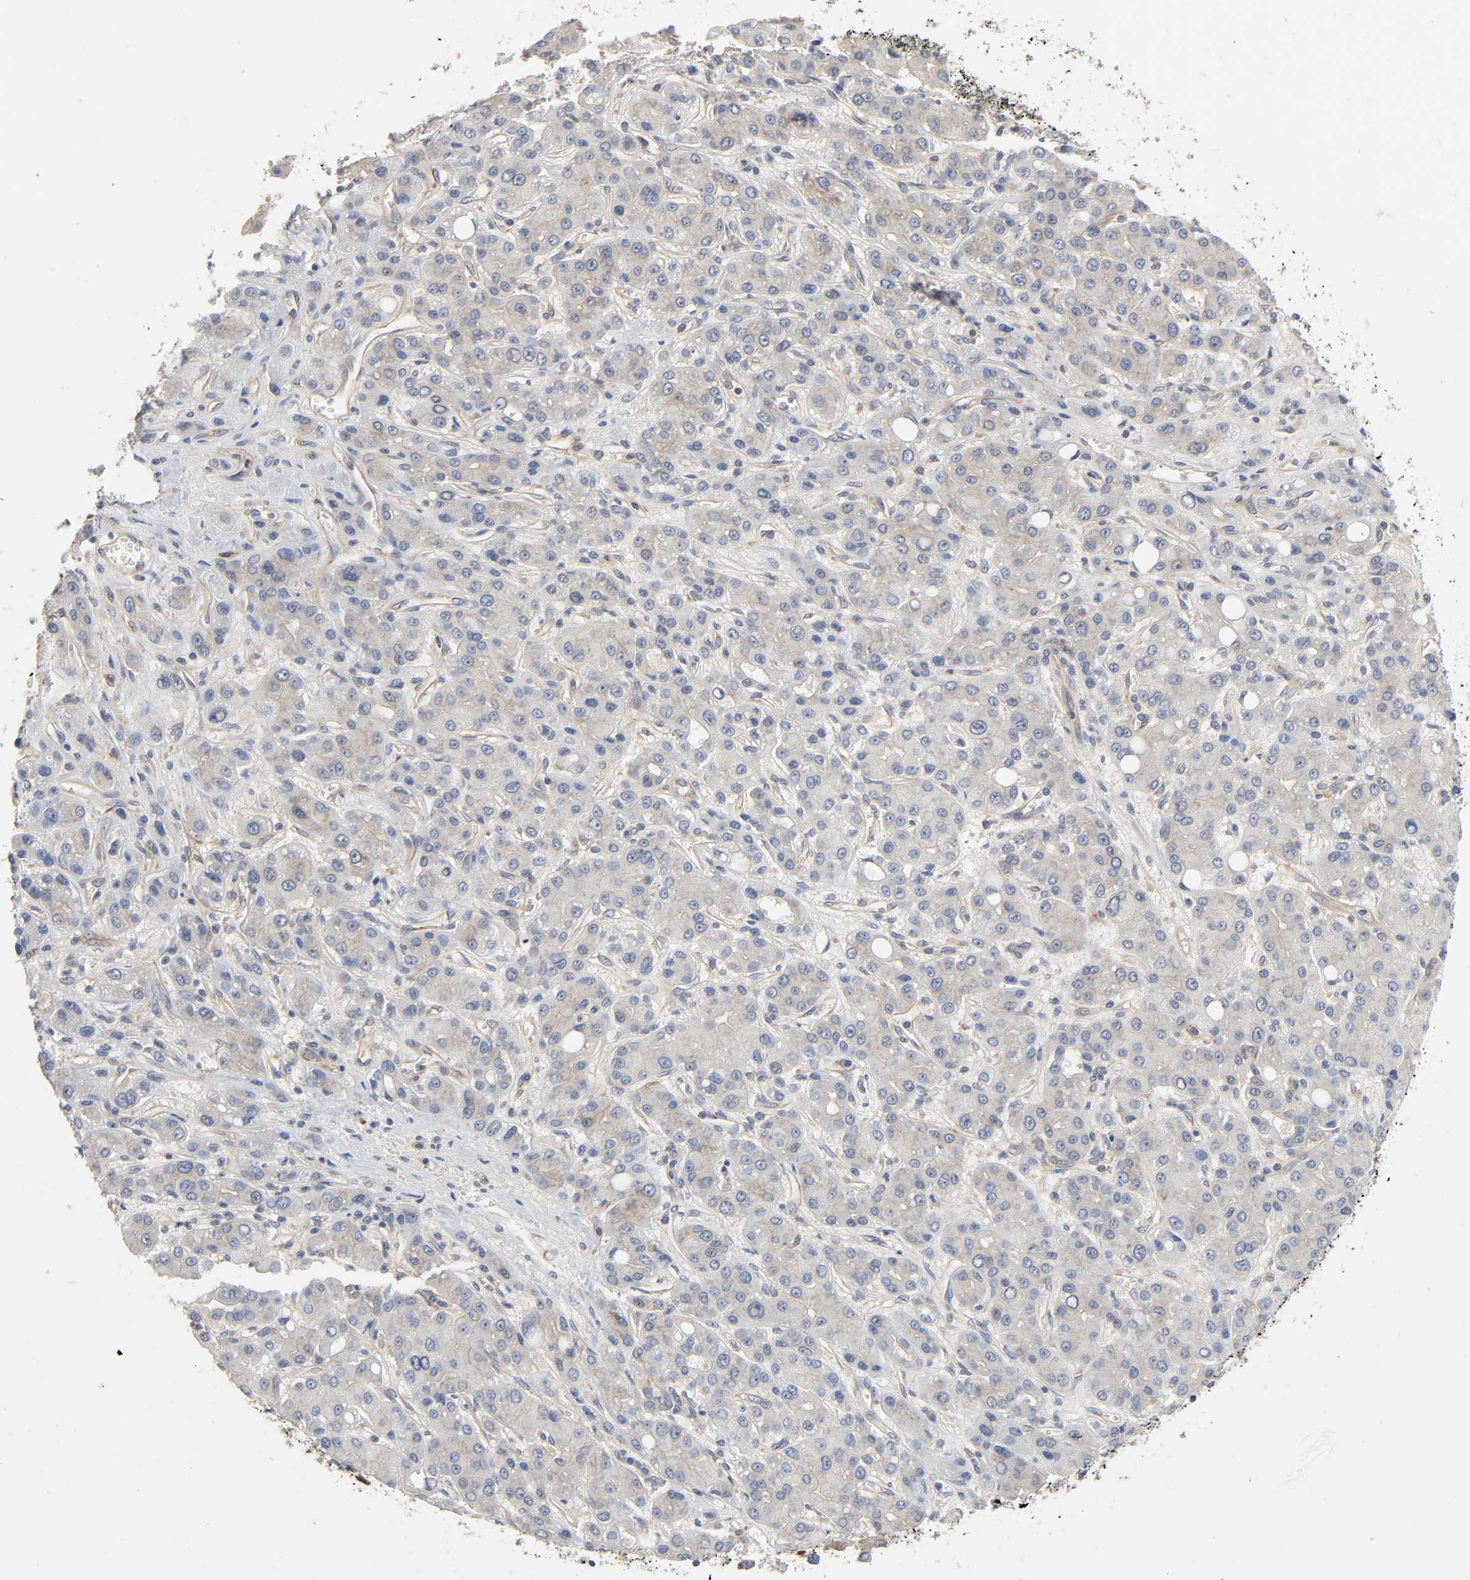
{"staining": {"intensity": "negative", "quantity": "none", "location": "none"}, "tissue": "liver cancer", "cell_type": "Tumor cells", "image_type": "cancer", "snomed": [{"axis": "morphology", "description": "Carcinoma, Hepatocellular, NOS"}, {"axis": "topography", "description": "Liver"}], "caption": "Immunohistochemistry histopathology image of neoplastic tissue: liver hepatocellular carcinoma stained with DAB (3,3'-diaminobenzidine) shows no significant protein expression in tumor cells.", "gene": "SCHIP1", "patient": {"sex": "male", "age": 76}}